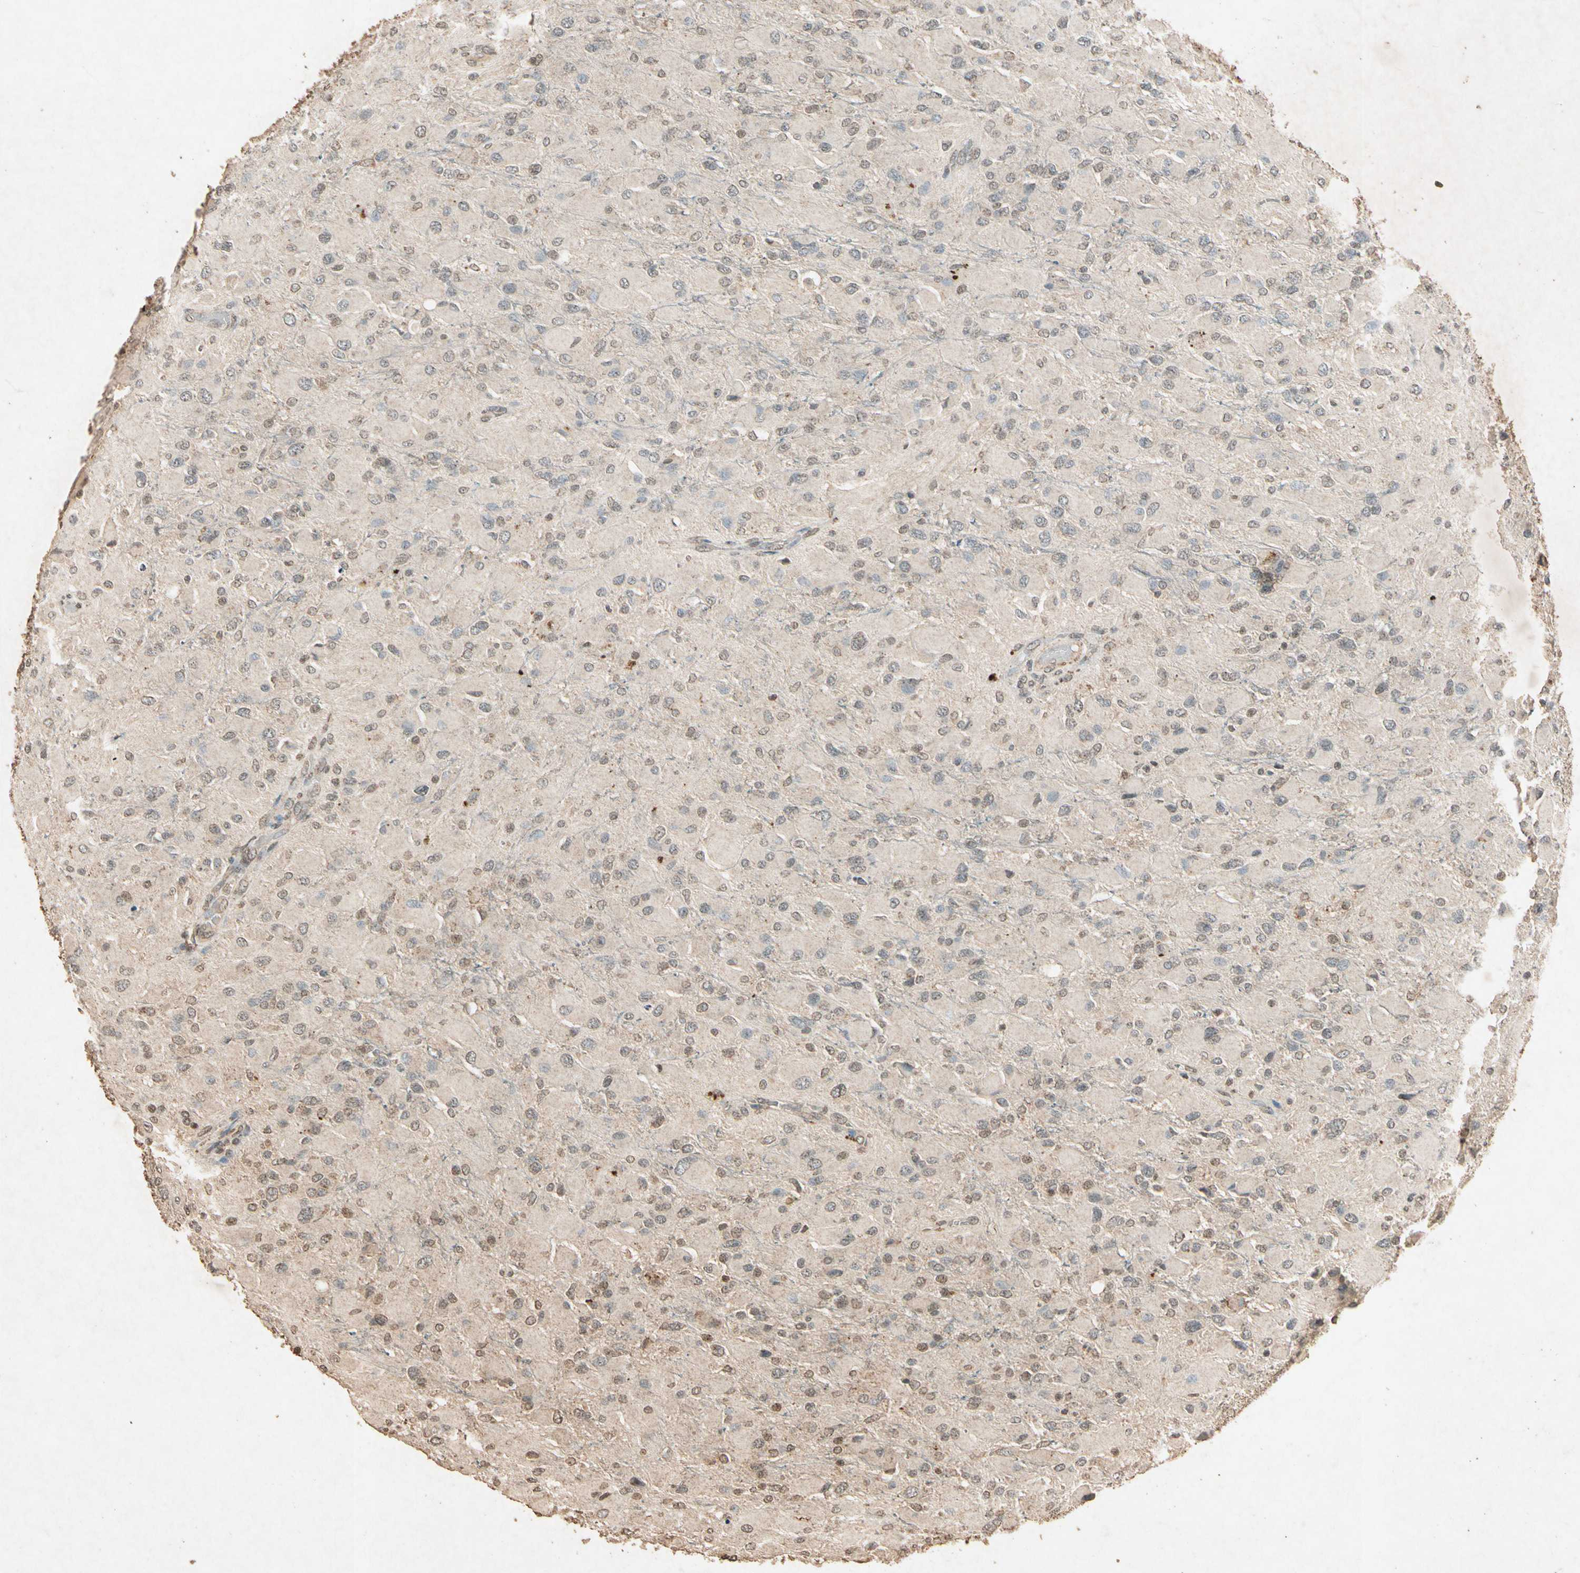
{"staining": {"intensity": "moderate", "quantity": ">75%", "location": "cytoplasmic/membranous"}, "tissue": "glioma", "cell_type": "Tumor cells", "image_type": "cancer", "snomed": [{"axis": "morphology", "description": "Glioma, malignant, High grade"}, {"axis": "topography", "description": "Cerebral cortex"}], "caption": "Glioma was stained to show a protein in brown. There is medium levels of moderate cytoplasmic/membranous positivity in about >75% of tumor cells.", "gene": "GC", "patient": {"sex": "female", "age": 36}}